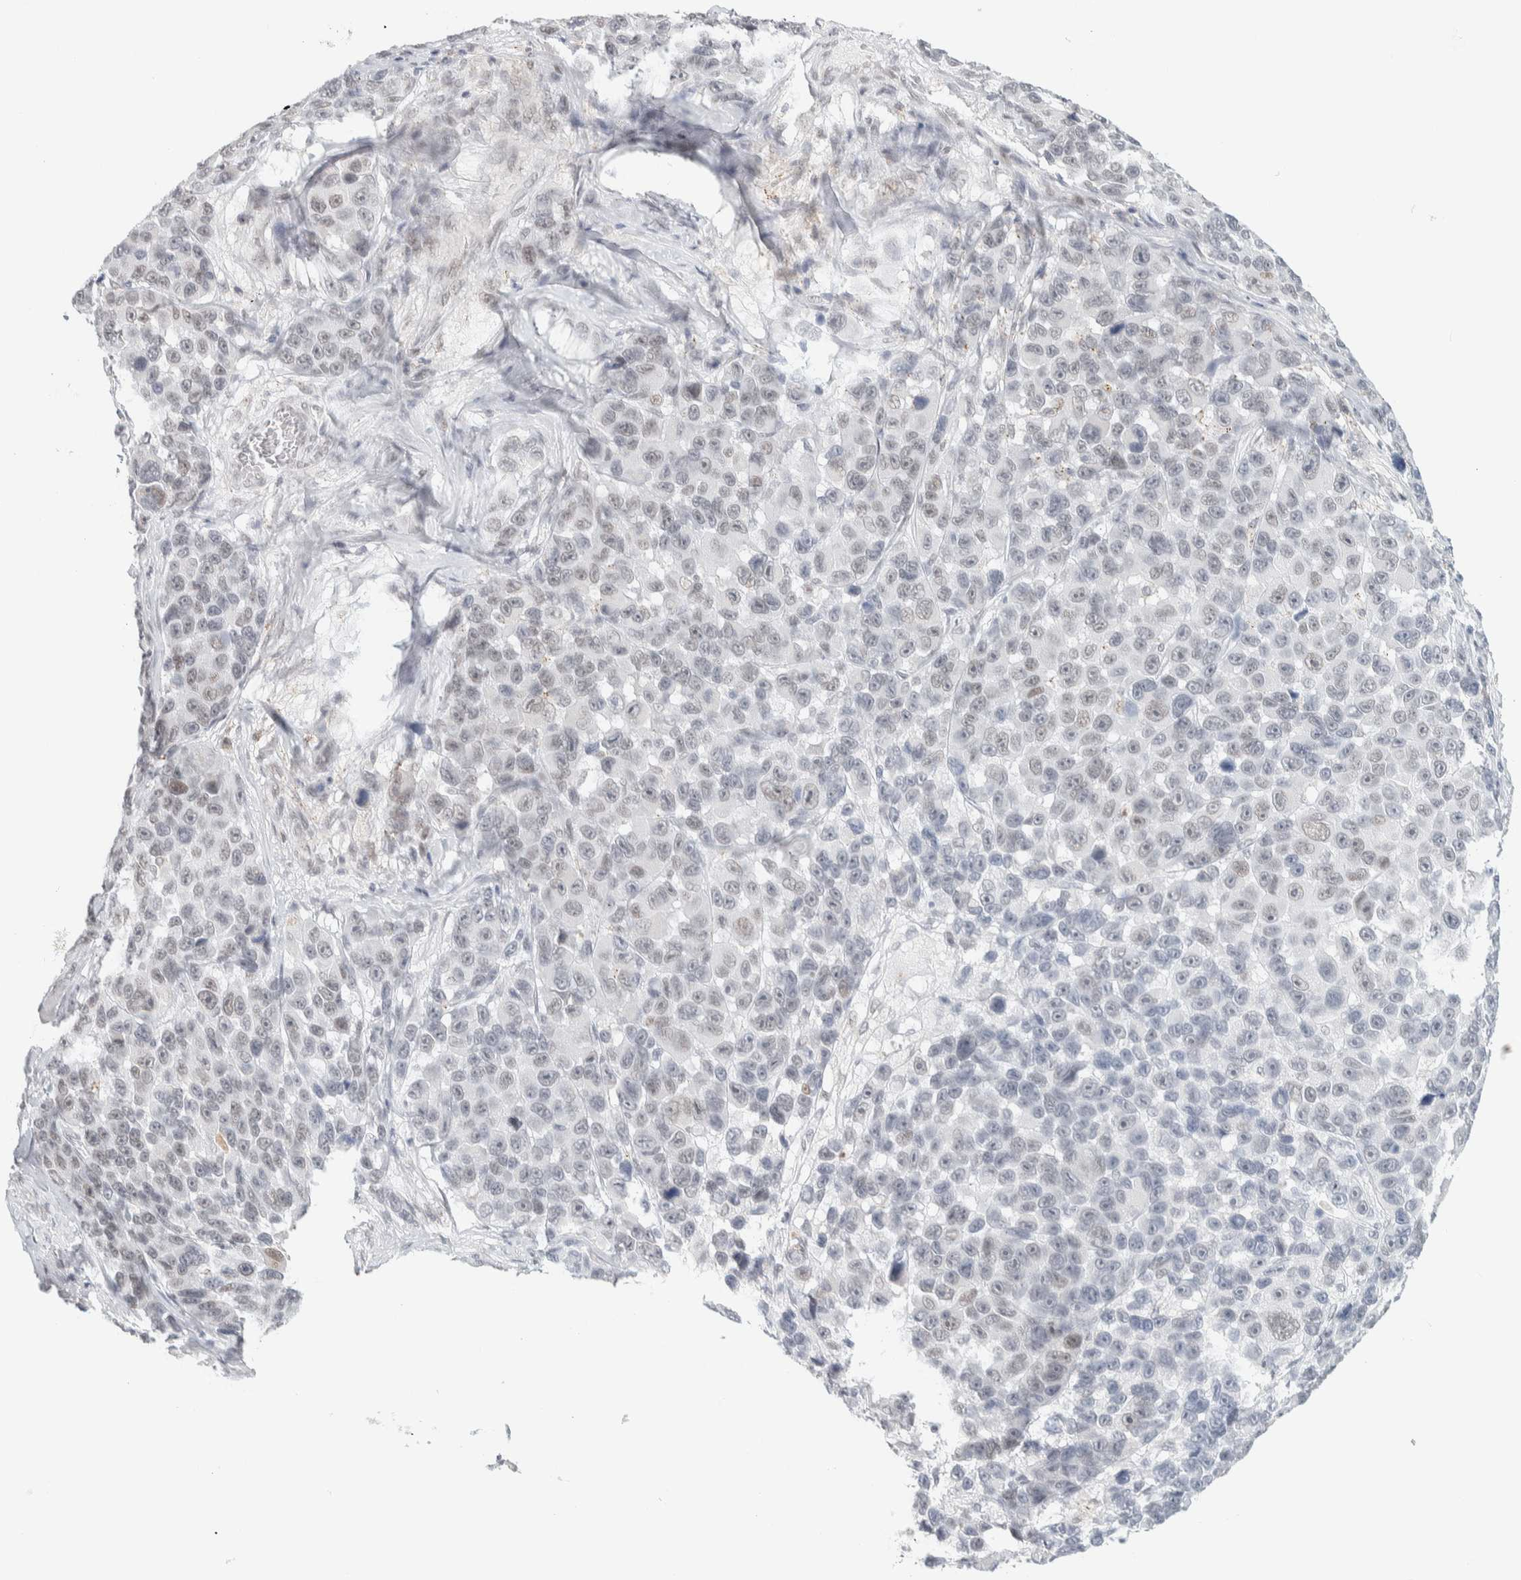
{"staining": {"intensity": "weak", "quantity": "<25%", "location": "nuclear"}, "tissue": "melanoma", "cell_type": "Tumor cells", "image_type": "cancer", "snomed": [{"axis": "morphology", "description": "Malignant melanoma, NOS"}, {"axis": "topography", "description": "Skin"}], "caption": "A high-resolution micrograph shows immunohistochemistry (IHC) staining of malignant melanoma, which exhibits no significant expression in tumor cells.", "gene": "CDH17", "patient": {"sex": "male", "age": 53}}